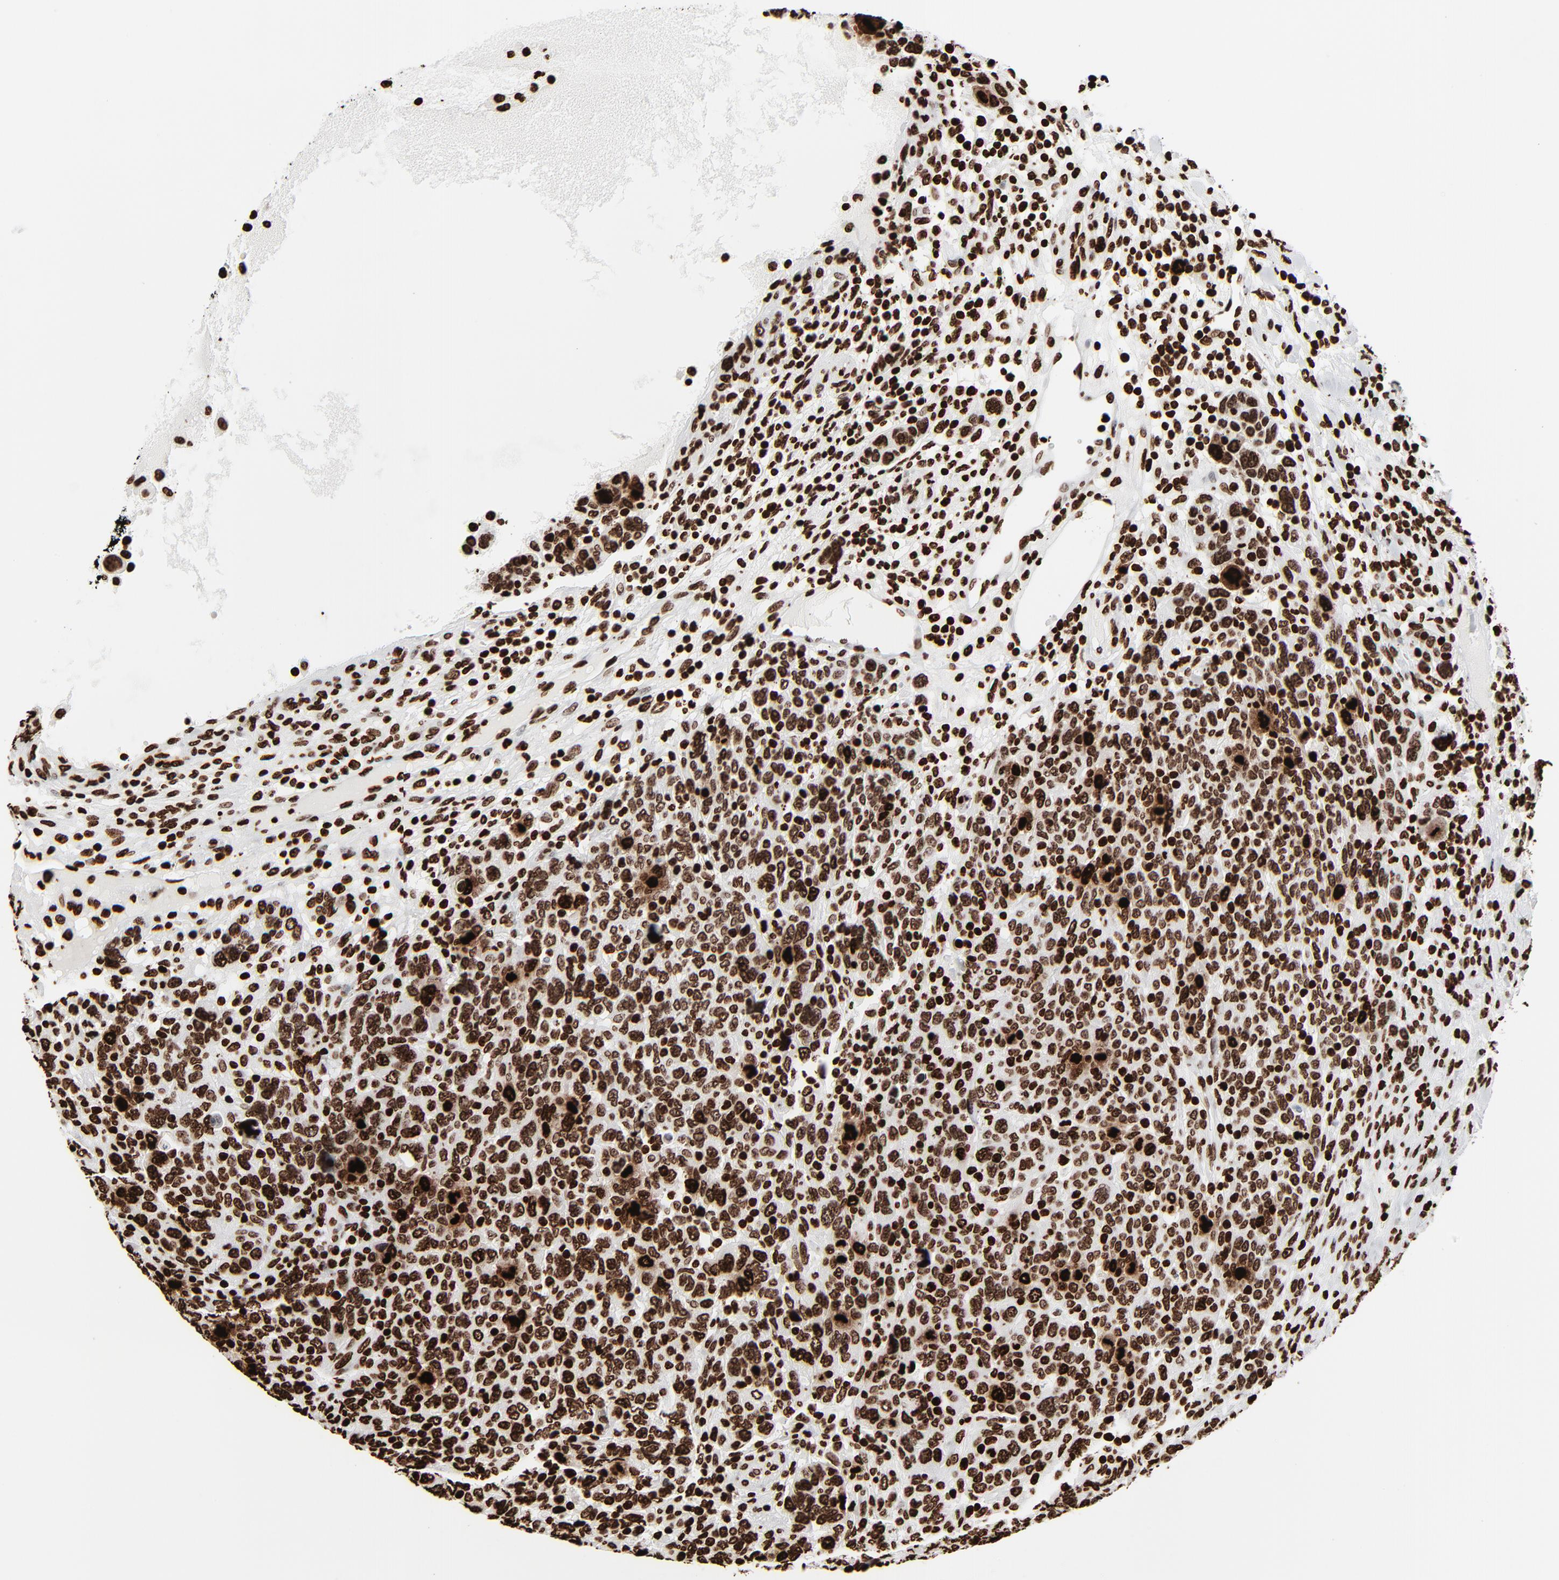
{"staining": {"intensity": "strong", "quantity": ">75%", "location": "nuclear"}, "tissue": "breast cancer", "cell_type": "Tumor cells", "image_type": "cancer", "snomed": [{"axis": "morphology", "description": "Duct carcinoma"}, {"axis": "topography", "description": "Breast"}], "caption": "Immunohistochemical staining of intraductal carcinoma (breast) demonstrates high levels of strong nuclear protein staining in about >75% of tumor cells.", "gene": "H3-4", "patient": {"sex": "female", "age": 37}}